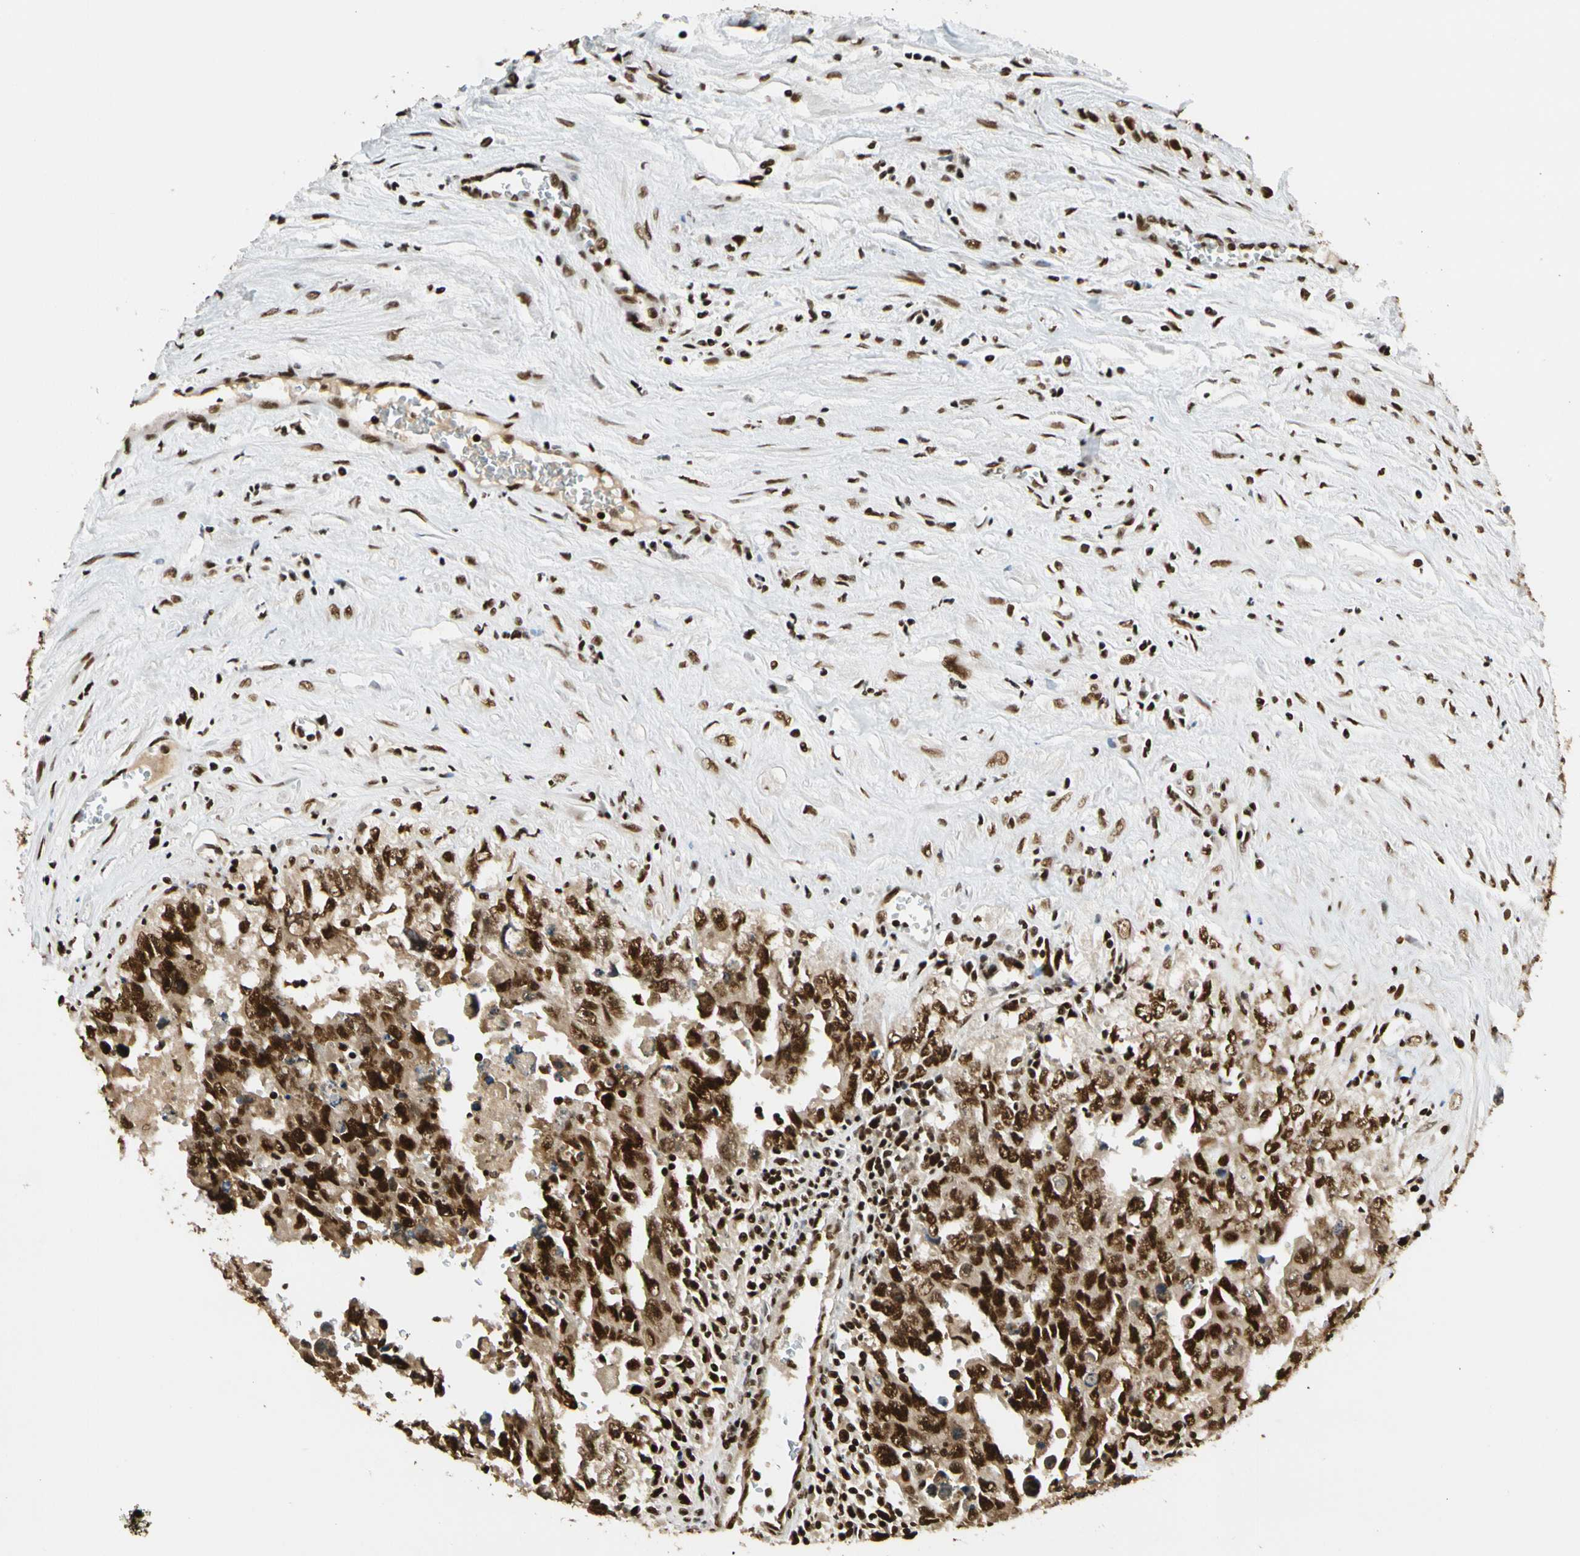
{"staining": {"intensity": "strong", "quantity": ">75%", "location": "nuclear"}, "tissue": "testis cancer", "cell_type": "Tumor cells", "image_type": "cancer", "snomed": [{"axis": "morphology", "description": "Carcinoma, Embryonal, NOS"}, {"axis": "topography", "description": "Testis"}], "caption": "Embryonal carcinoma (testis) tissue reveals strong nuclear expression in approximately >75% of tumor cells, visualized by immunohistochemistry.", "gene": "CDK12", "patient": {"sex": "male", "age": 28}}